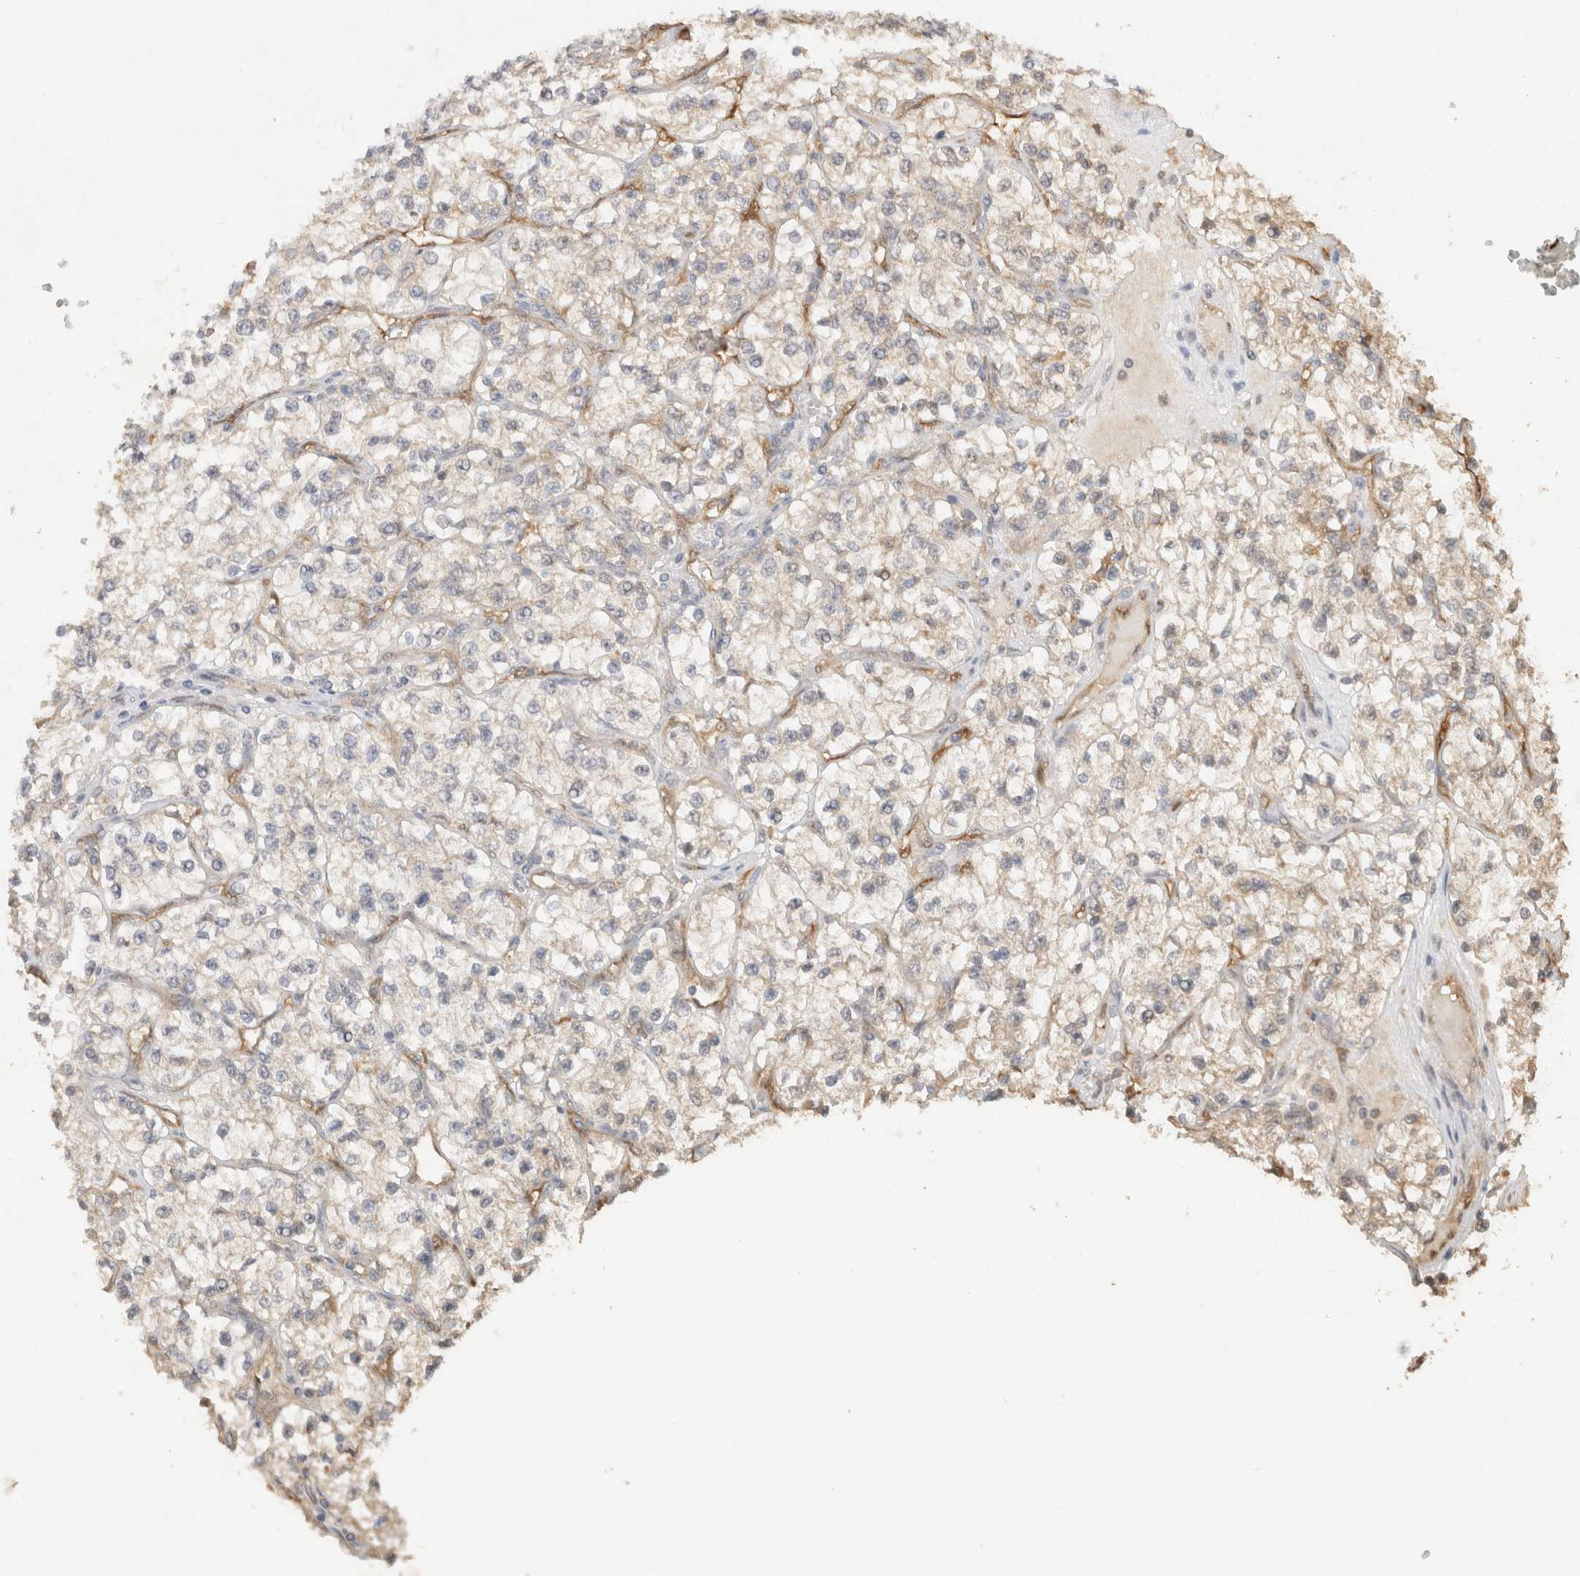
{"staining": {"intensity": "negative", "quantity": "none", "location": "none"}, "tissue": "renal cancer", "cell_type": "Tumor cells", "image_type": "cancer", "snomed": [{"axis": "morphology", "description": "Adenocarcinoma, NOS"}, {"axis": "topography", "description": "Kidney"}], "caption": "Tumor cells are negative for brown protein staining in renal adenocarcinoma. (DAB IHC visualized using brightfield microscopy, high magnification).", "gene": "YWHAH", "patient": {"sex": "female", "age": 57}}